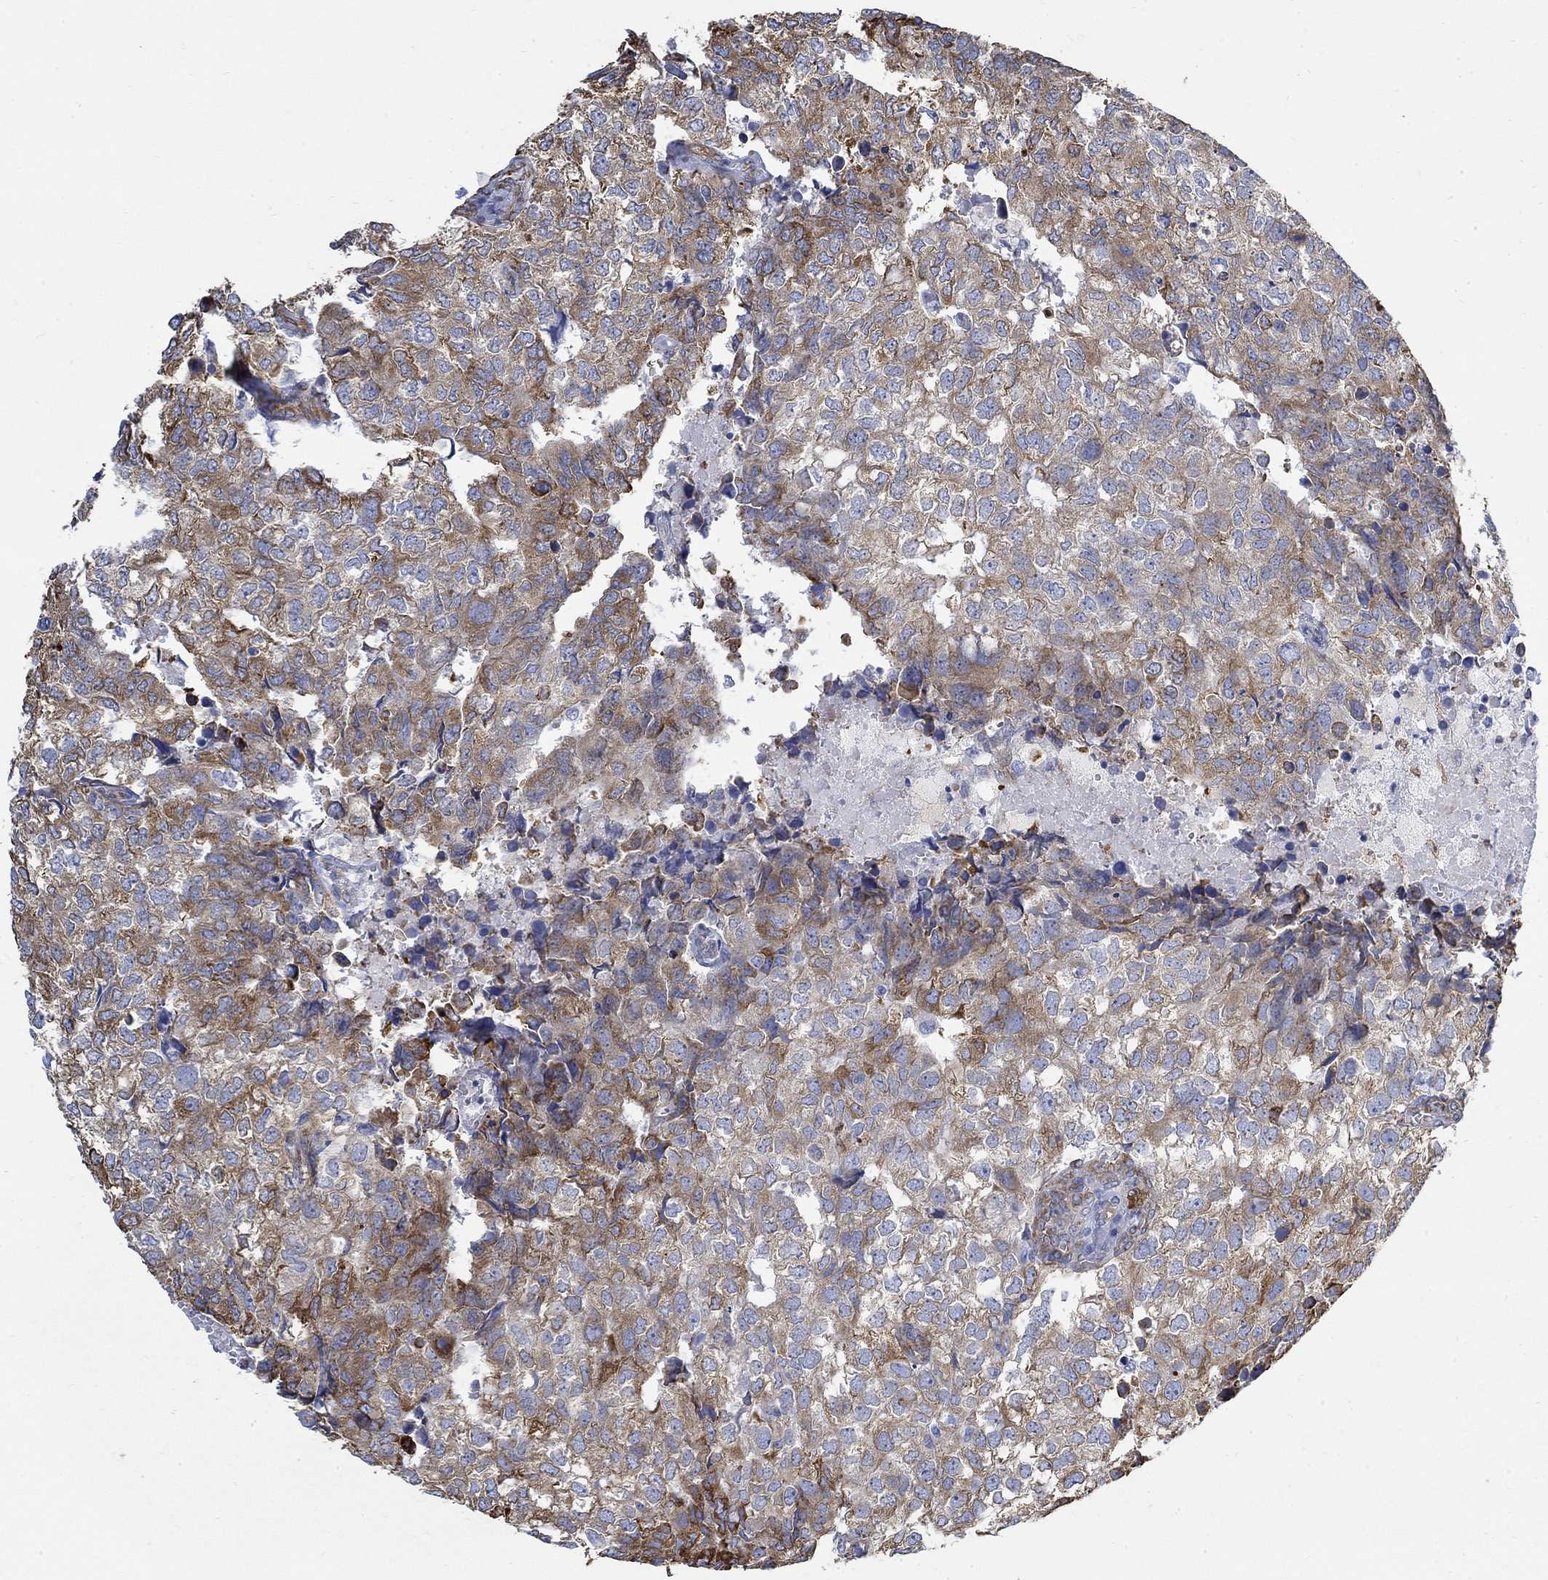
{"staining": {"intensity": "strong", "quantity": "25%-75%", "location": "cytoplasmic/membranous"}, "tissue": "breast cancer", "cell_type": "Tumor cells", "image_type": "cancer", "snomed": [{"axis": "morphology", "description": "Duct carcinoma"}, {"axis": "topography", "description": "Breast"}], "caption": "This photomicrograph reveals infiltrating ductal carcinoma (breast) stained with IHC to label a protein in brown. The cytoplasmic/membranous of tumor cells show strong positivity for the protein. Nuclei are counter-stained blue.", "gene": "TGM2", "patient": {"sex": "female", "age": 30}}